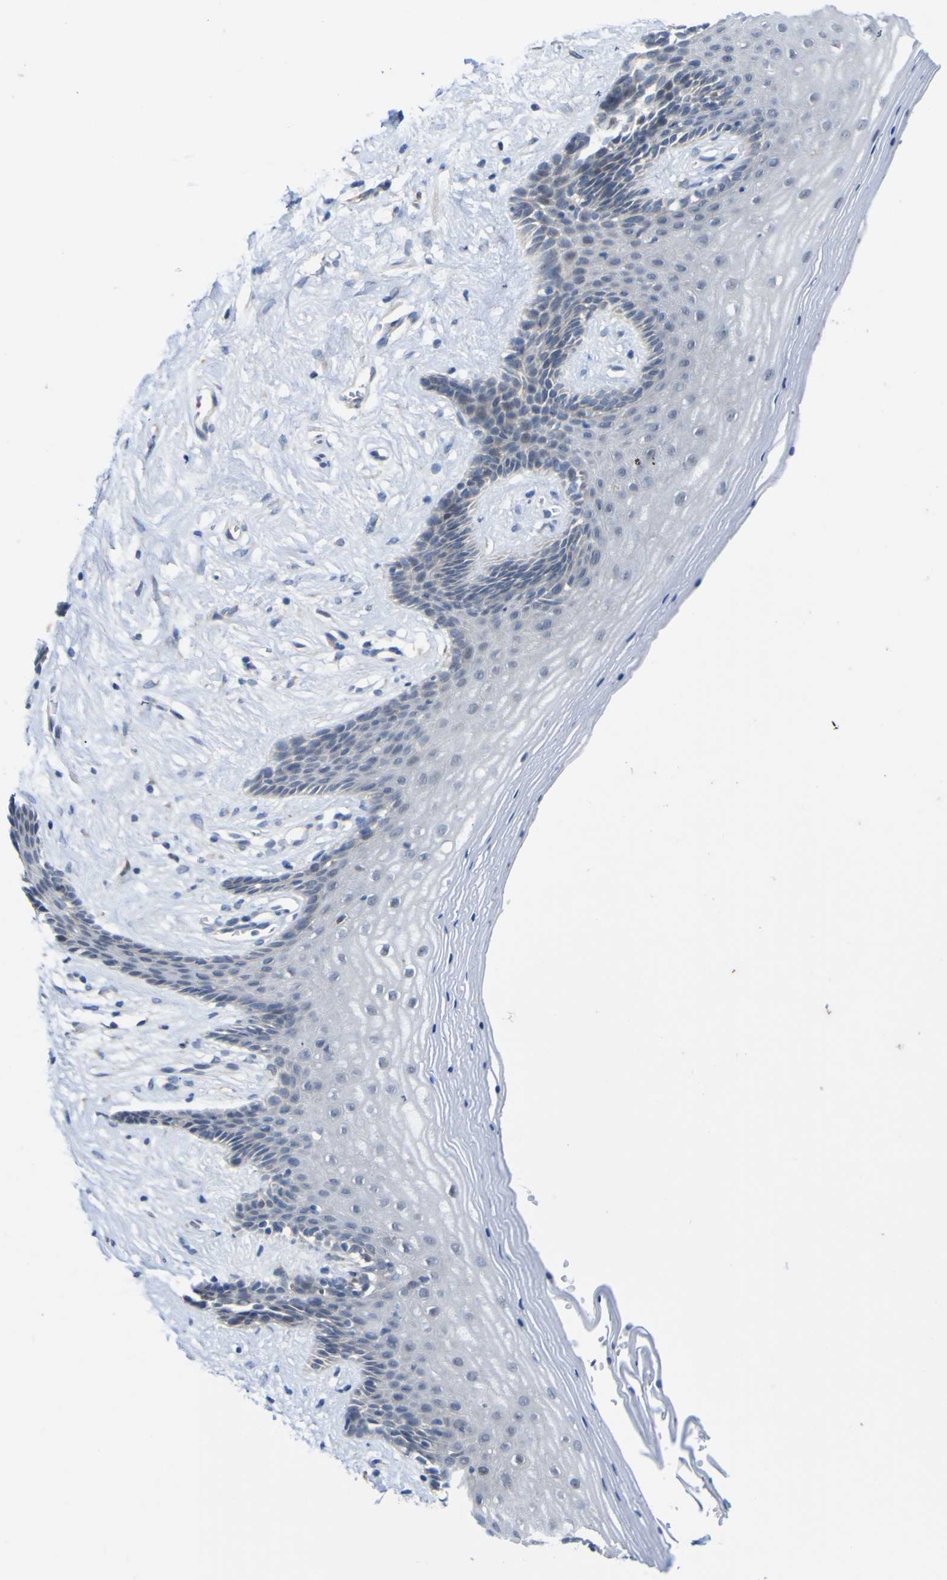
{"staining": {"intensity": "negative", "quantity": "none", "location": "none"}, "tissue": "vagina", "cell_type": "Squamous epithelial cells", "image_type": "normal", "snomed": [{"axis": "morphology", "description": "Normal tissue, NOS"}, {"axis": "topography", "description": "Vagina"}], "caption": "Image shows no protein expression in squamous epithelial cells of unremarkable vagina.", "gene": "TNFRSF11A", "patient": {"sex": "female", "age": 44}}